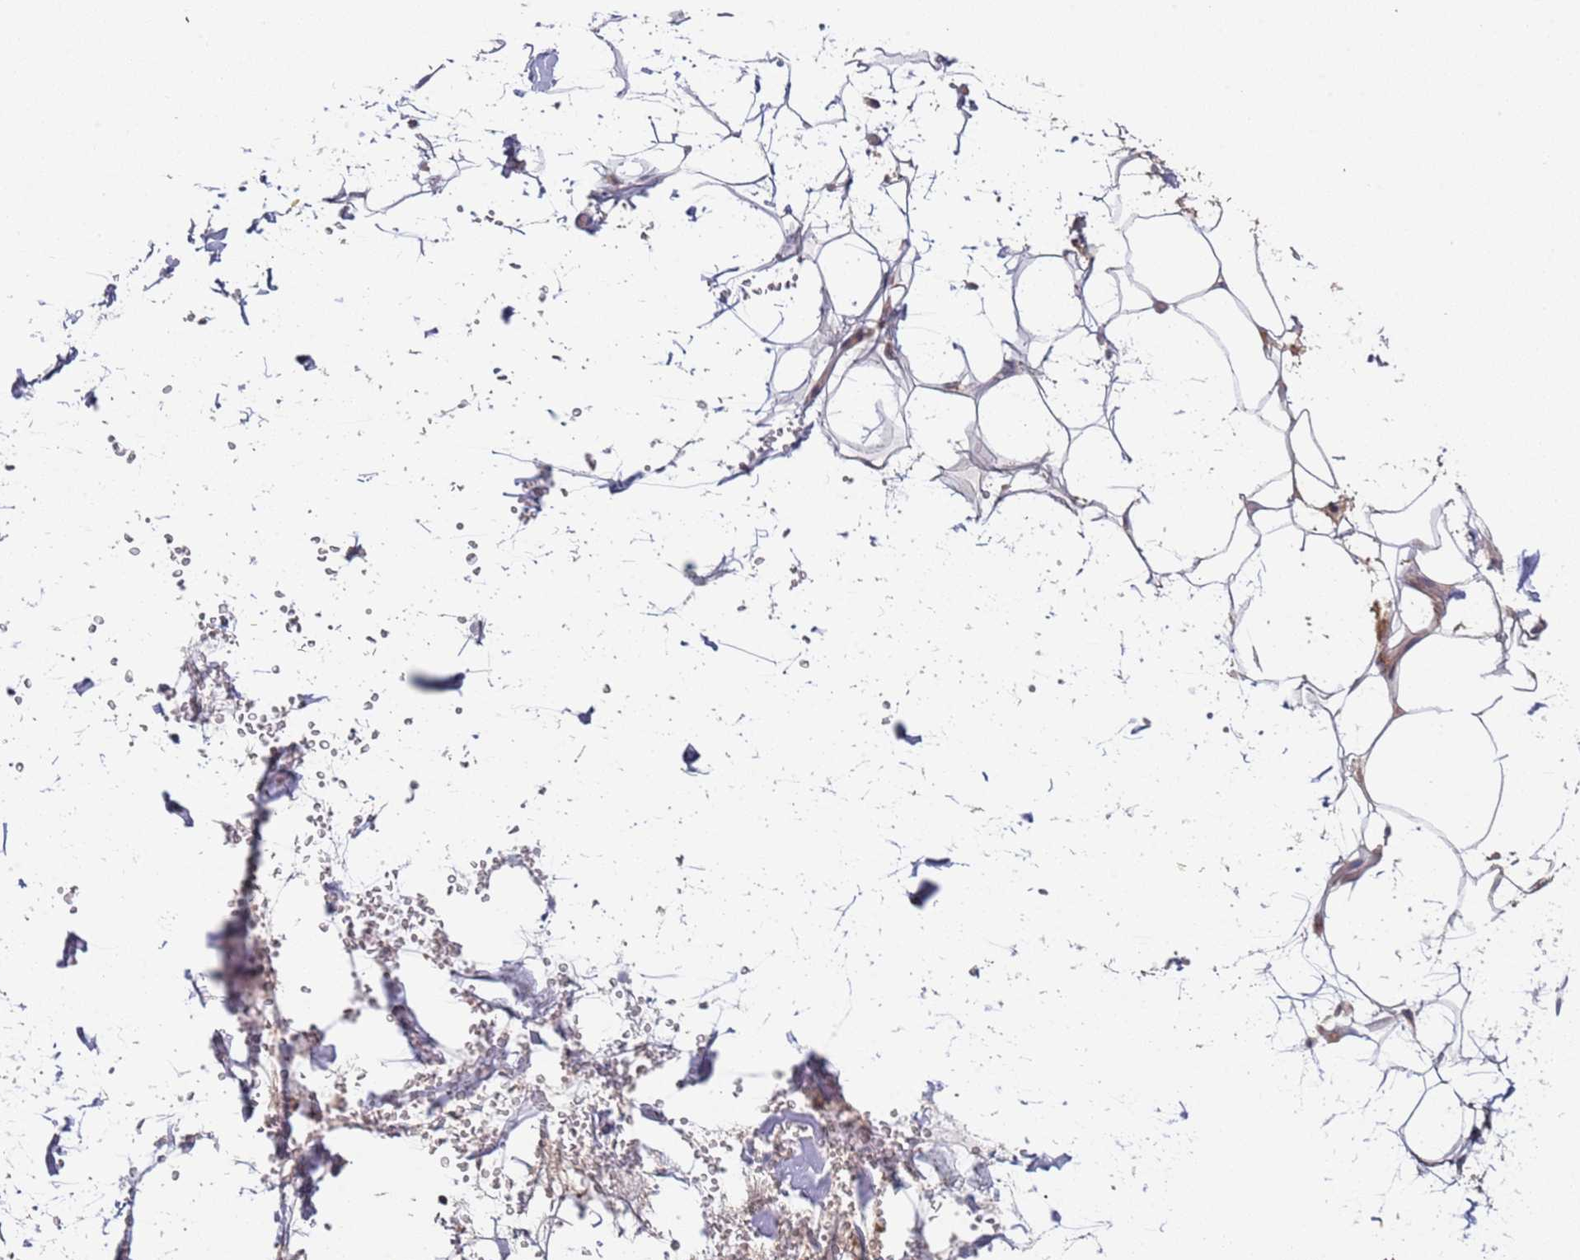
{"staining": {"intensity": "negative", "quantity": "none", "location": "none"}, "tissue": "adipose tissue", "cell_type": "Adipocytes", "image_type": "normal", "snomed": [{"axis": "morphology", "description": "Normal tissue, NOS"}, {"axis": "topography", "description": "Breast"}], "caption": "Adipocytes are negative for protein expression in benign human adipose tissue. (Immunohistochemistry, brightfield microscopy, high magnification).", "gene": "OR5A2", "patient": {"sex": "female", "age": 26}}